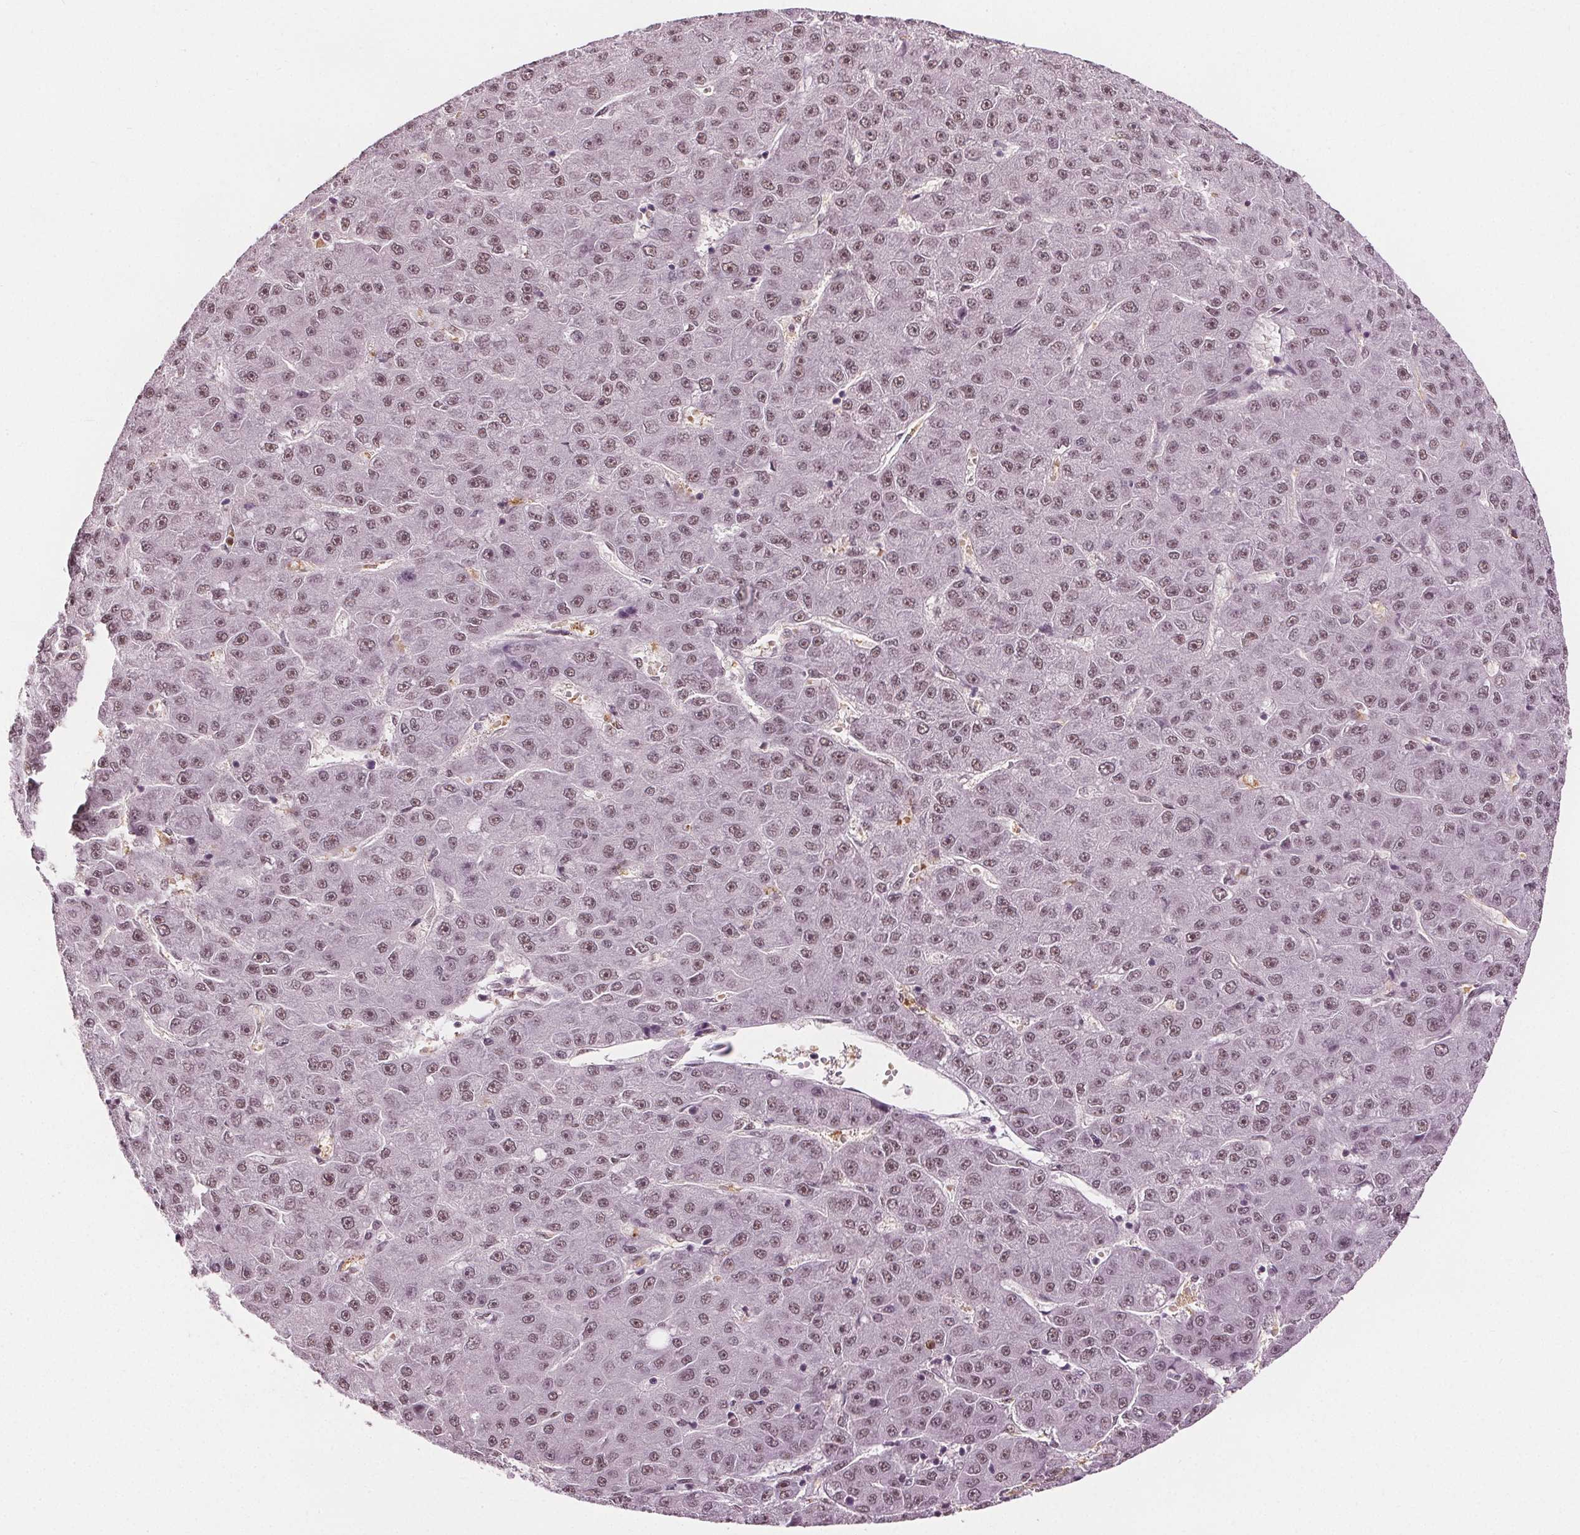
{"staining": {"intensity": "moderate", "quantity": ">75%", "location": "nuclear"}, "tissue": "liver cancer", "cell_type": "Tumor cells", "image_type": "cancer", "snomed": [{"axis": "morphology", "description": "Carcinoma, Hepatocellular, NOS"}, {"axis": "topography", "description": "Liver"}], "caption": "Protein staining displays moderate nuclear expression in approximately >75% of tumor cells in liver cancer. The protein is stained brown, and the nuclei are stained in blue (DAB IHC with brightfield microscopy, high magnification).", "gene": "IWS1", "patient": {"sex": "male", "age": 67}}